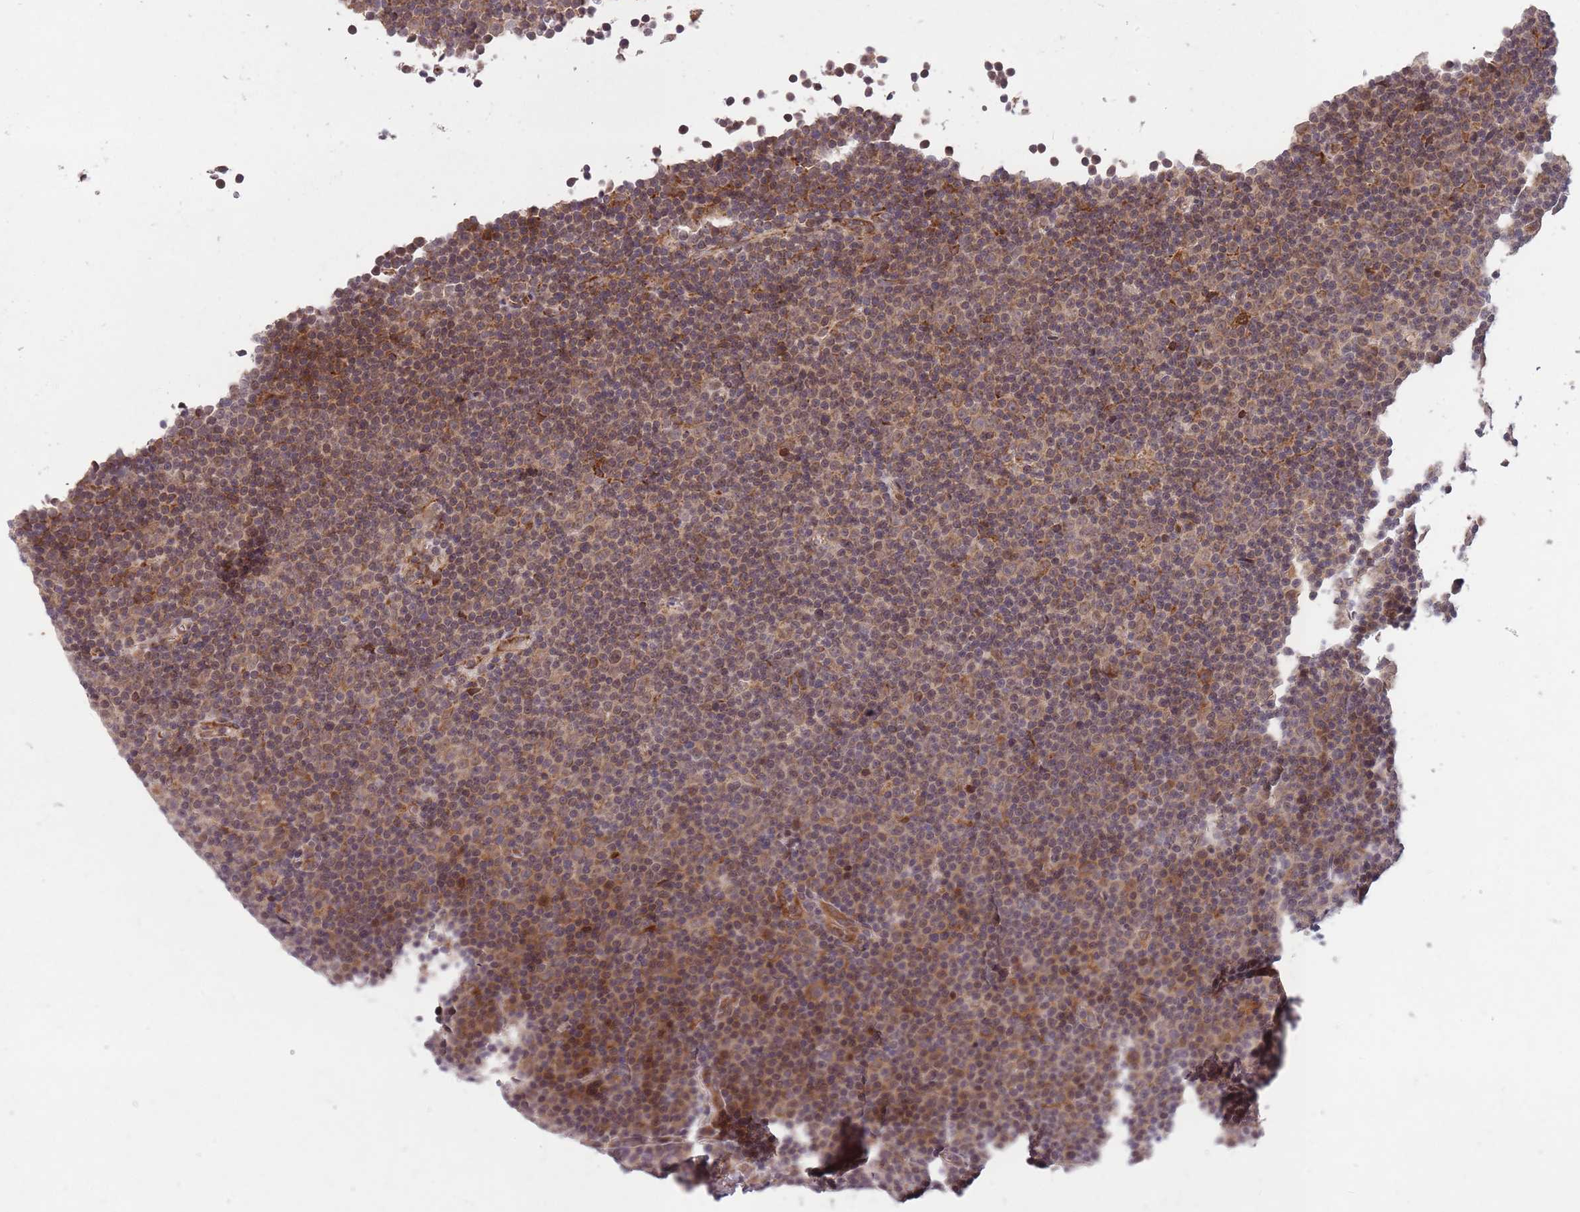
{"staining": {"intensity": "moderate", "quantity": "25%-75%", "location": "cytoplasmic/membranous"}, "tissue": "lymphoma", "cell_type": "Tumor cells", "image_type": "cancer", "snomed": [{"axis": "morphology", "description": "Malignant lymphoma, non-Hodgkin's type, Low grade"}, {"axis": "topography", "description": "Lymph node"}], "caption": "Human malignant lymphoma, non-Hodgkin's type (low-grade) stained with a brown dye exhibits moderate cytoplasmic/membranous positive expression in approximately 25%-75% of tumor cells.", "gene": "TTLL3", "patient": {"sex": "female", "age": 67}}